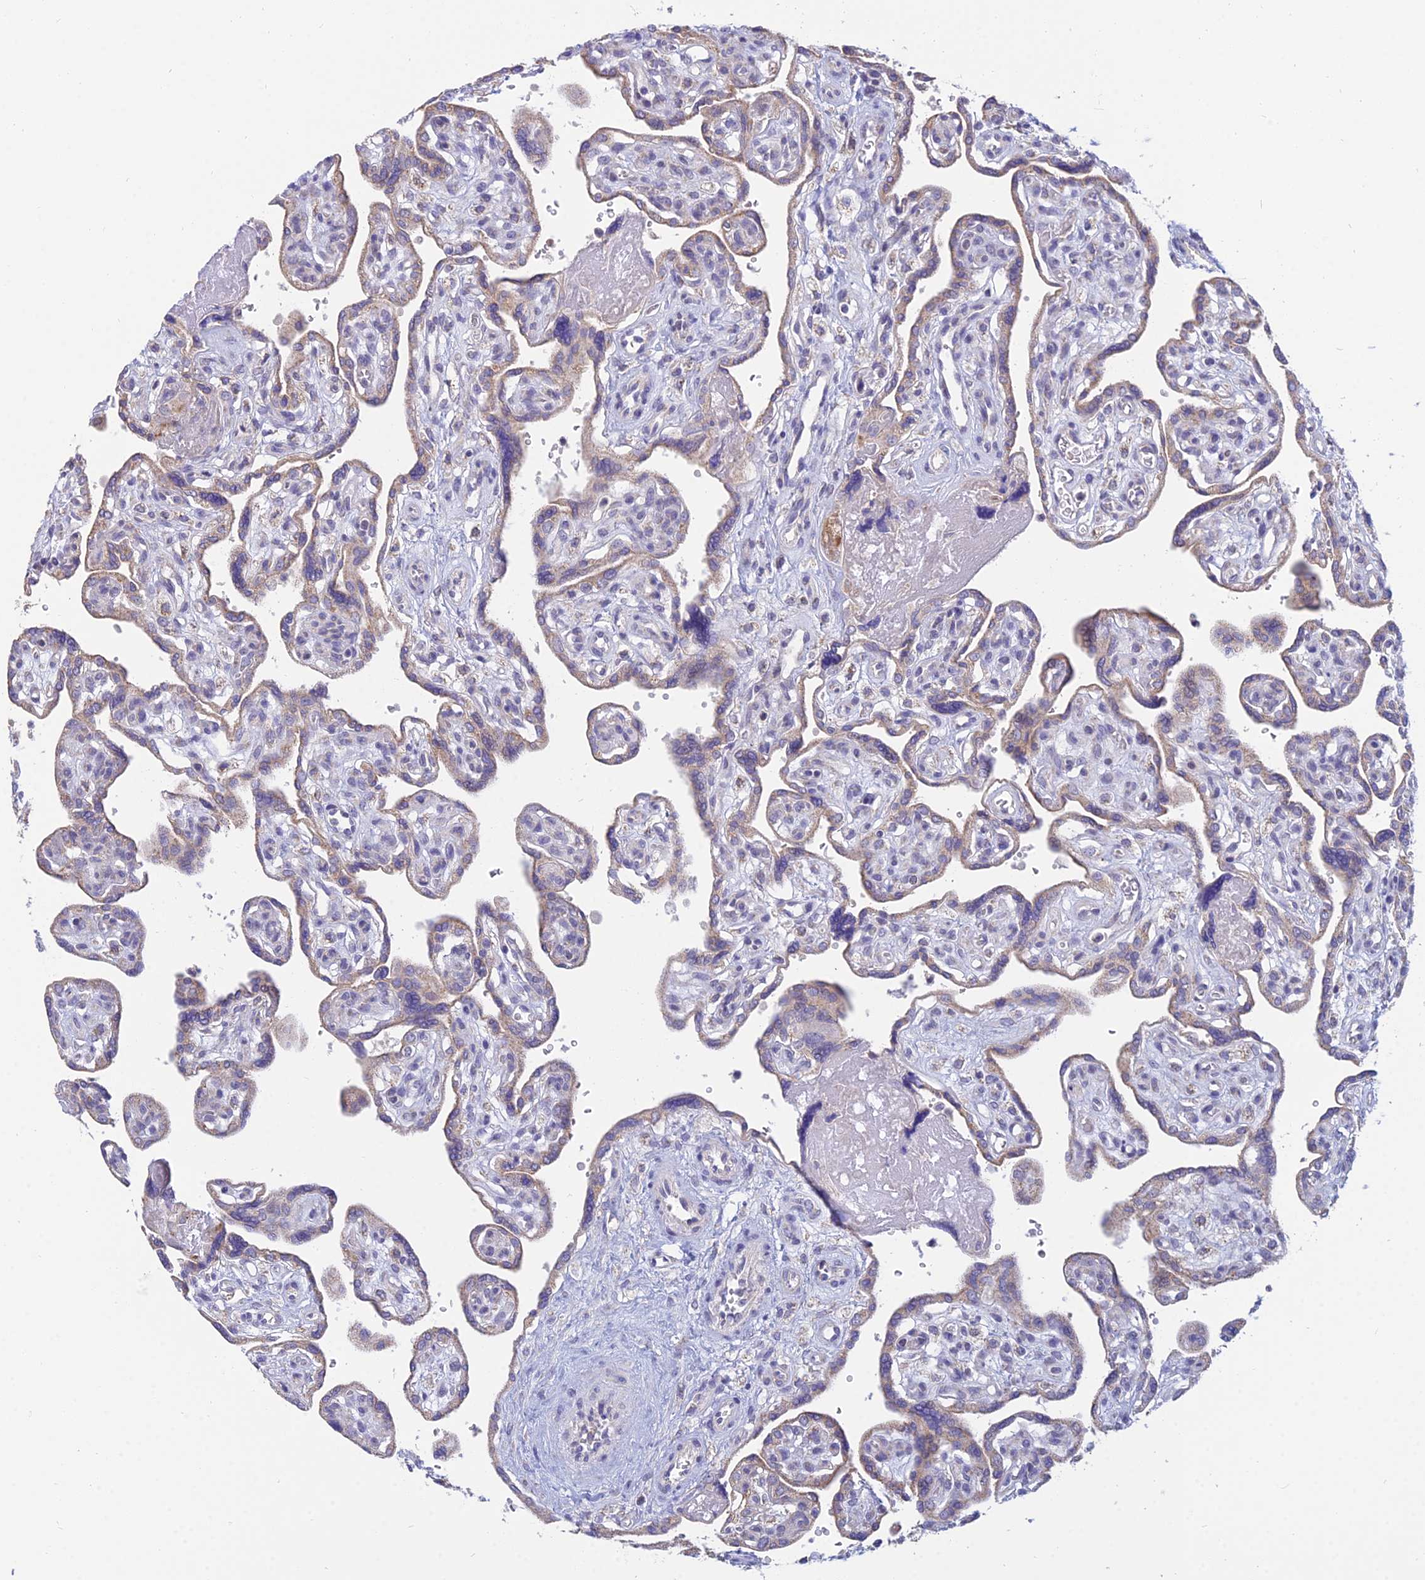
{"staining": {"intensity": "negative", "quantity": "none", "location": "none"}, "tissue": "placenta", "cell_type": "Trophoblastic cells", "image_type": "normal", "snomed": [{"axis": "morphology", "description": "Normal tissue, NOS"}, {"axis": "topography", "description": "Placenta"}], "caption": "Trophoblastic cells are negative for brown protein staining in normal placenta. (Immunohistochemistry, brightfield microscopy, high magnification).", "gene": "CFAP206", "patient": {"sex": "female", "age": 39}}